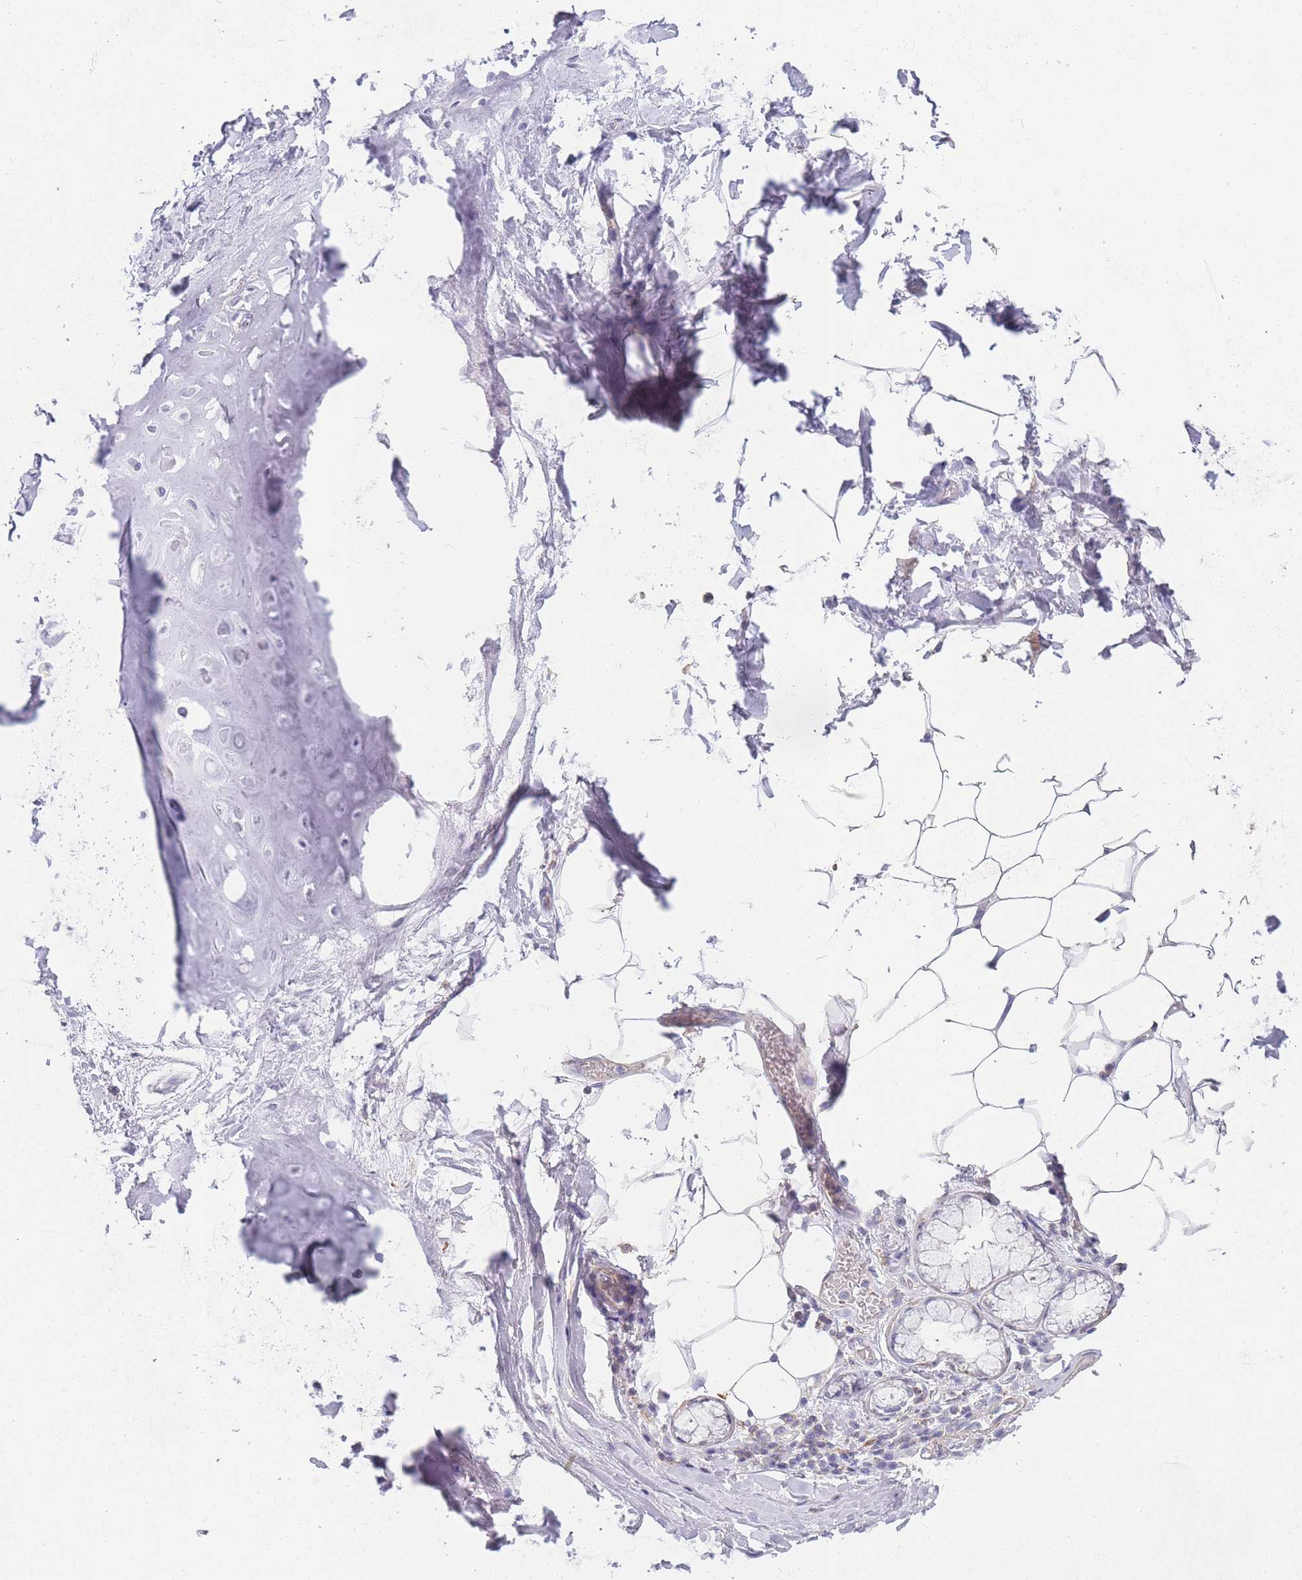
{"staining": {"intensity": "negative", "quantity": "none", "location": "none"}, "tissue": "adipose tissue", "cell_type": "Adipocytes", "image_type": "normal", "snomed": [{"axis": "morphology", "description": "Normal tissue, NOS"}, {"axis": "topography", "description": "Lymph node"}, {"axis": "topography", "description": "Cartilage tissue"}, {"axis": "topography", "description": "Bronchus"}], "caption": "Histopathology image shows no significant protein expression in adipocytes of benign adipose tissue. (Stains: DAB (3,3'-diaminobenzidine) immunohistochemistry (IHC) with hematoxylin counter stain, Microscopy: brightfield microscopy at high magnification).", "gene": "NOP14", "patient": {"sex": "male", "age": 63}}